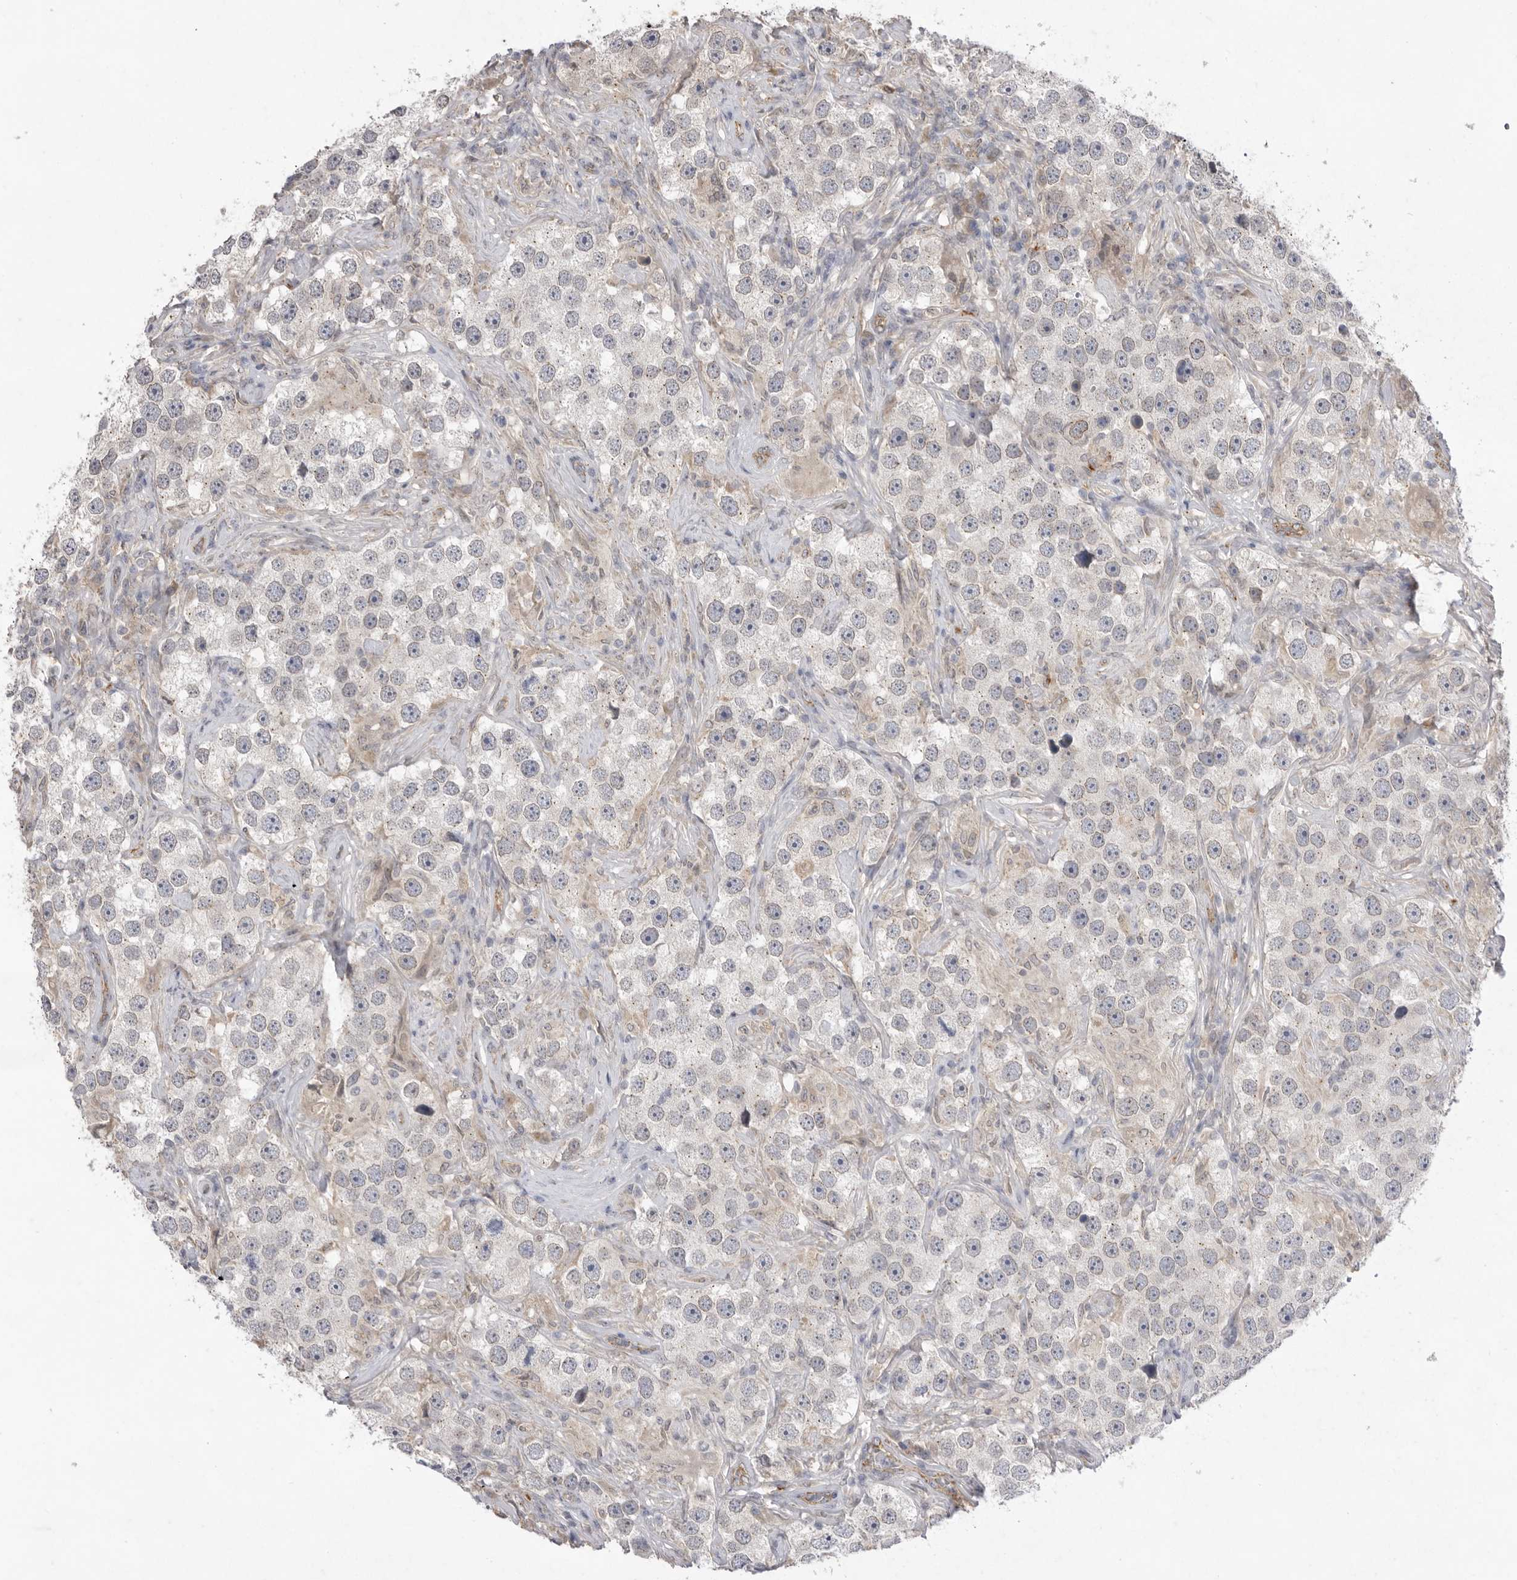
{"staining": {"intensity": "negative", "quantity": "none", "location": "none"}, "tissue": "testis cancer", "cell_type": "Tumor cells", "image_type": "cancer", "snomed": [{"axis": "morphology", "description": "Seminoma, NOS"}, {"axis": "topography", "description": "Testis"}], "caption": "Image shows no significant protein expression in tumor cells of testis cancer (seminoma).", "gene": "TLR3", "patient": {"sex": "male", "age": 49}}